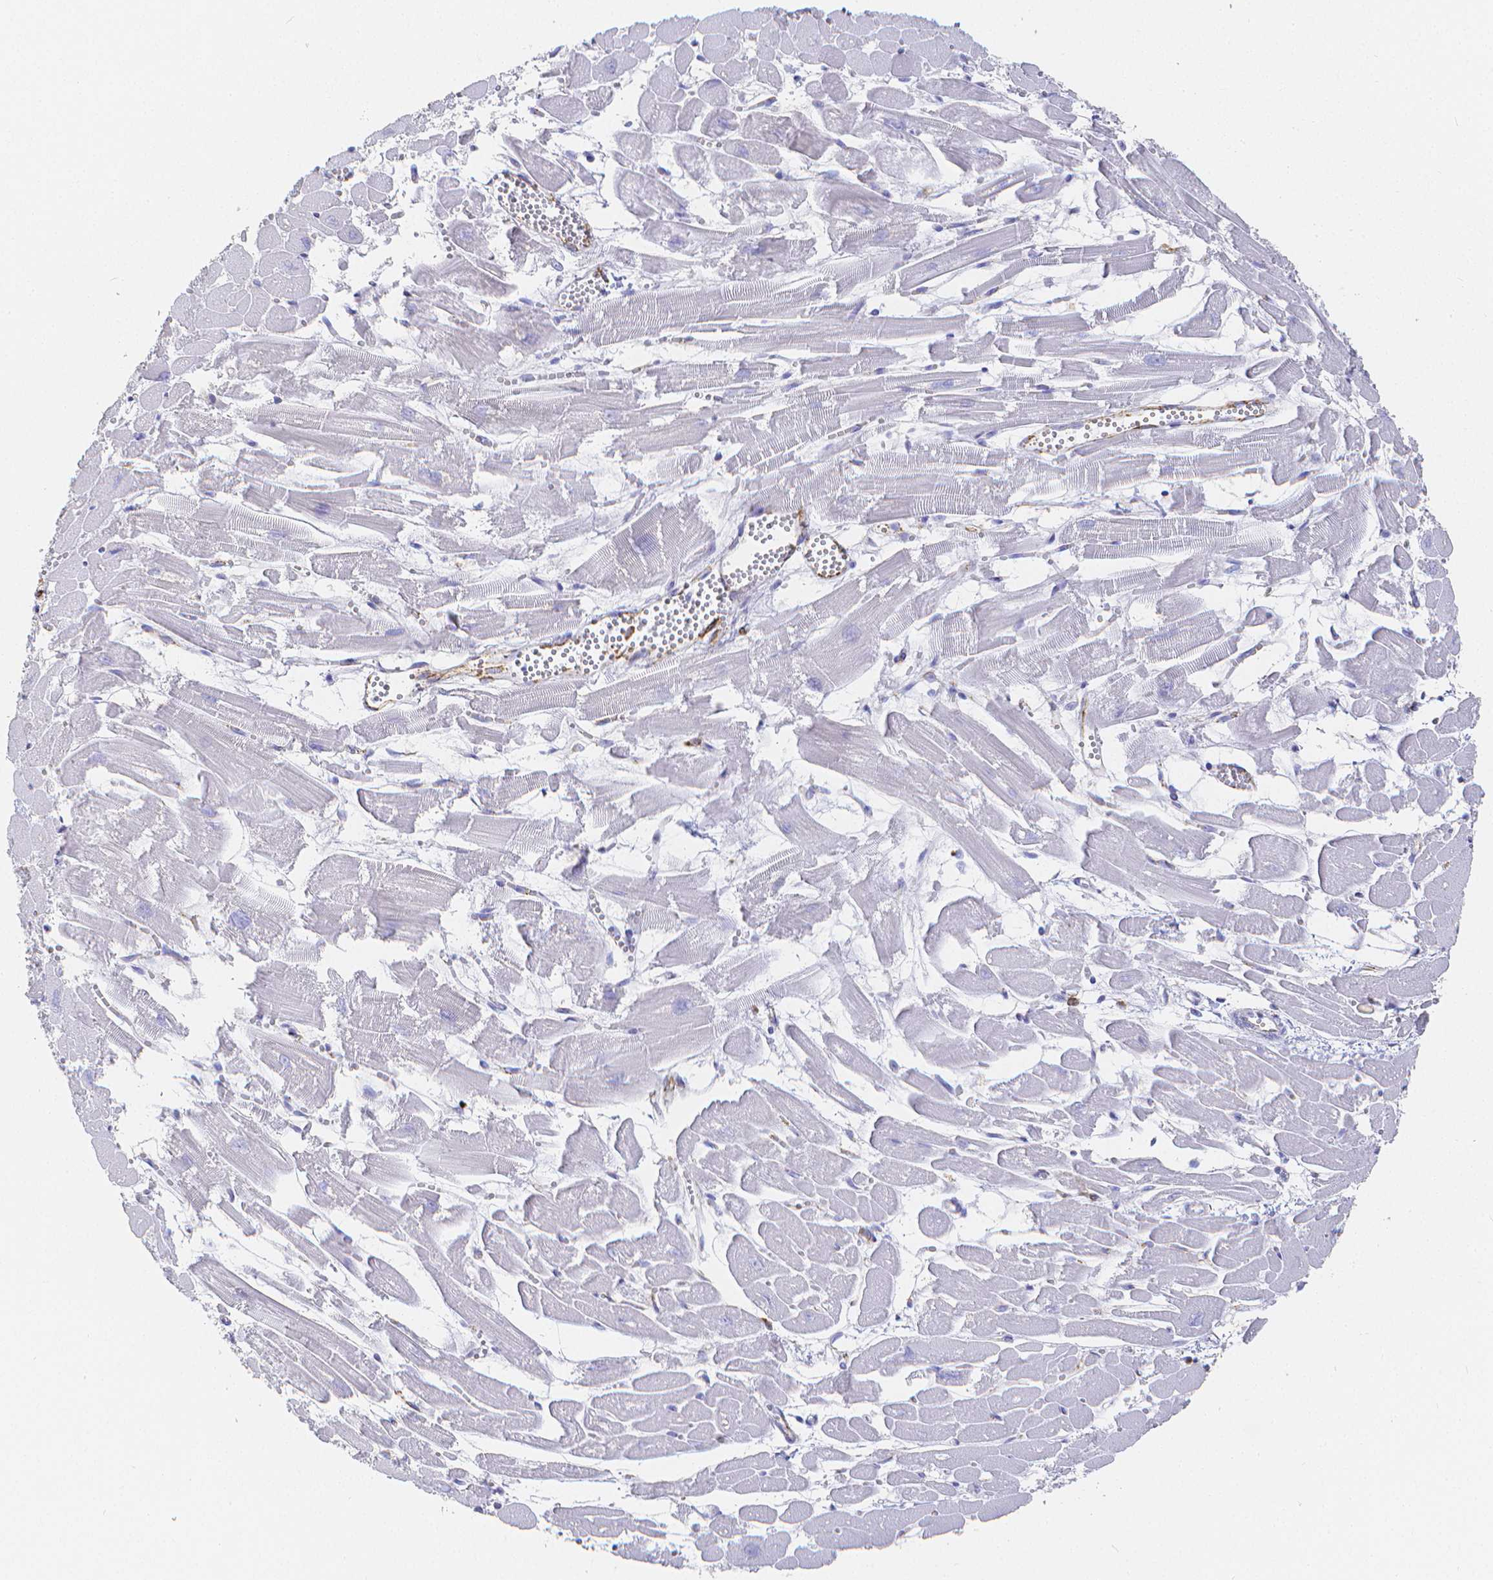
{"staining": {"intensity": "negative", "quantity": "none", "location": "none"}, "tissue": "heart muscle", "cell_type": "Cardiomyocytes", "image_type": "normal", "snomed": [{"axis": "morphology", "description": "Normal tissue, NOS"}, {"axis": "topography", "description": "Heart"}], "caption": "The immunohistochemistry (IHC) histopathology image has no significant staining in cardiomyocytes of heart muscle.", "gene": "SMURF1", "patient": {"sex": "female", "age": 52}}